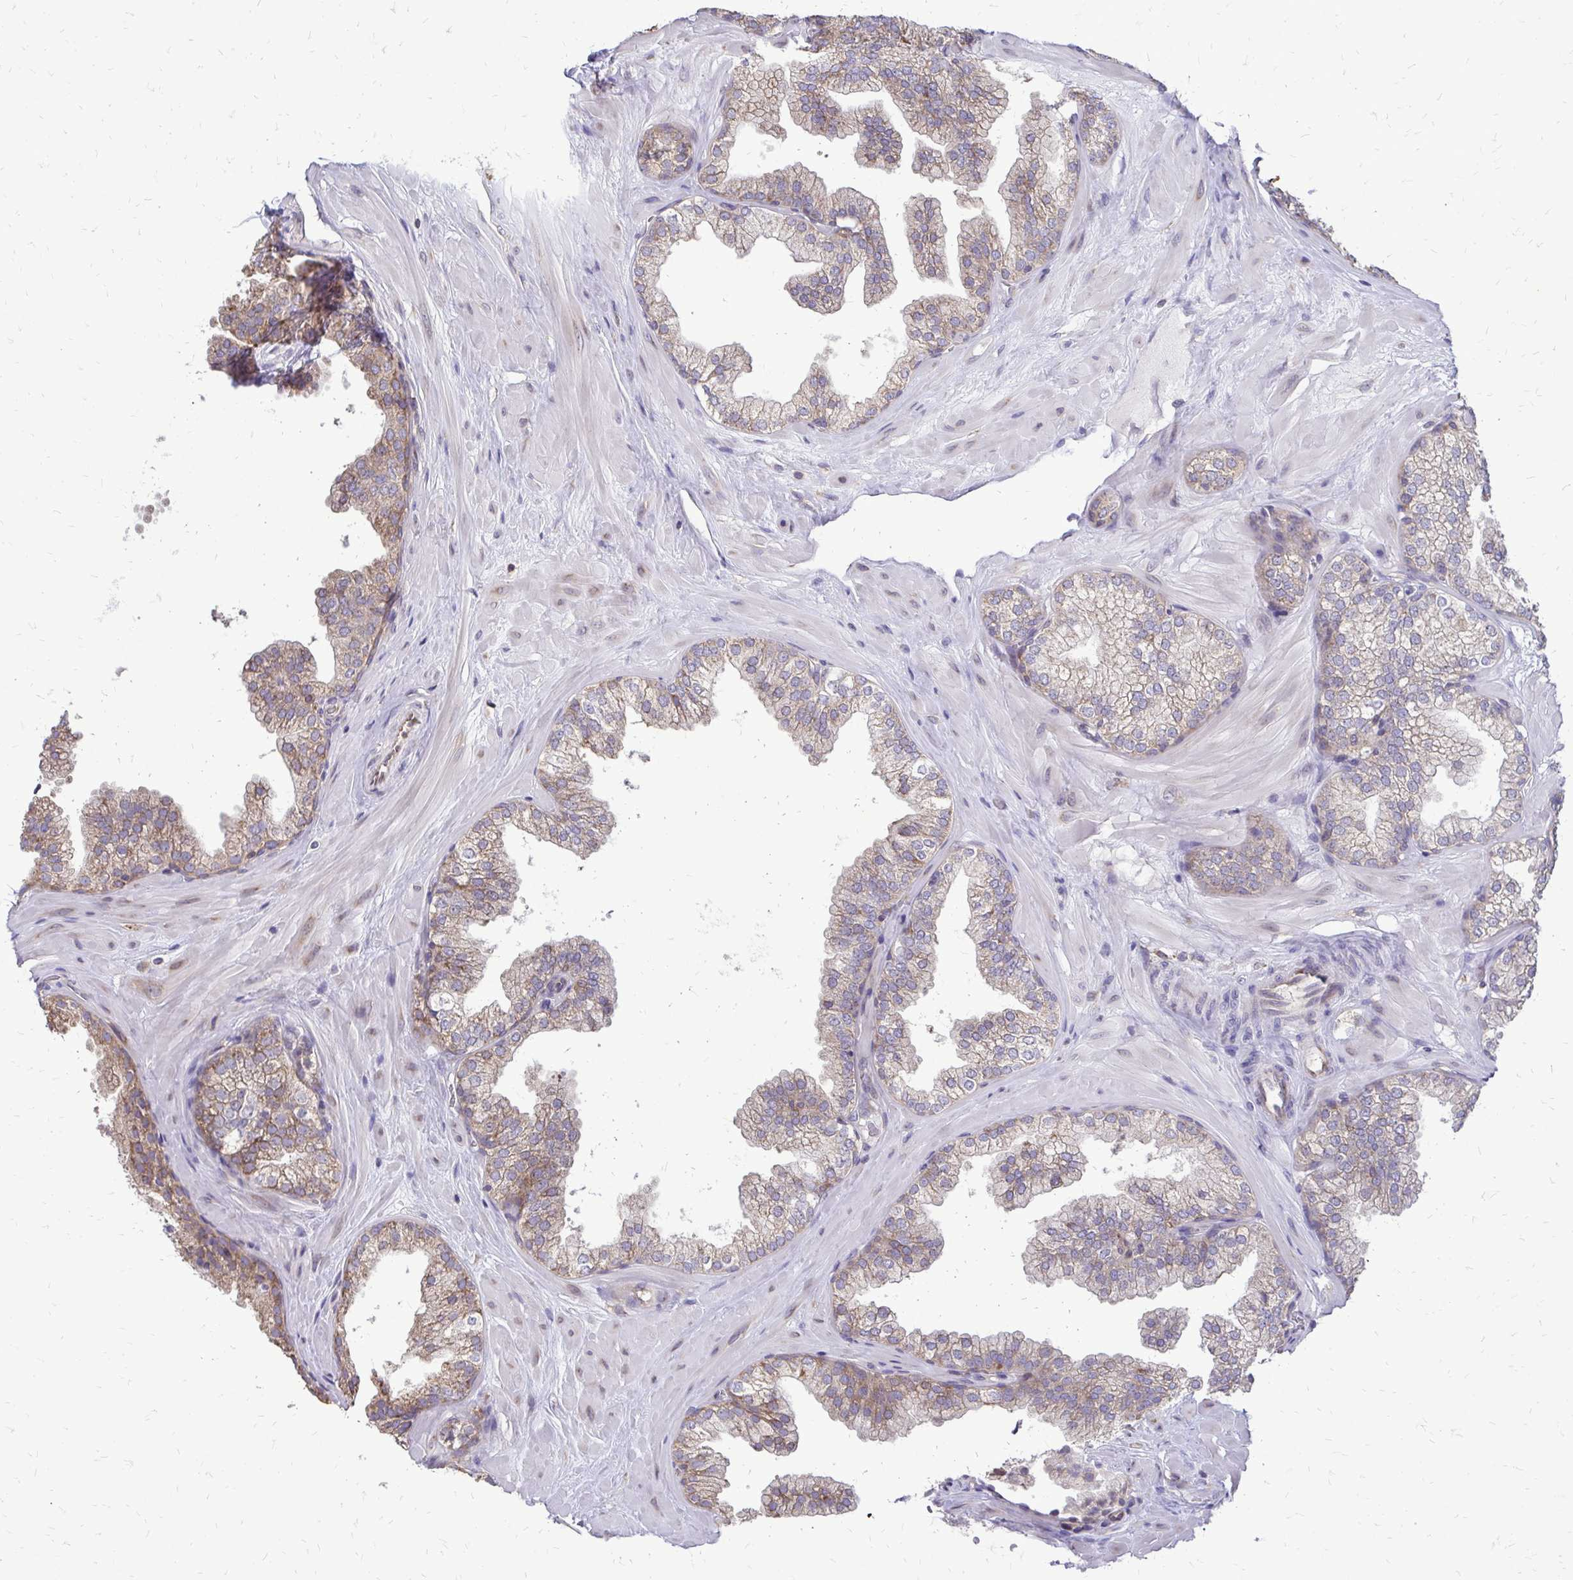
{"staining": {"intensity": "weak", "quantity": "25%-75%", "location": "cytoplasmic/membranous"}, "tissue": "prostate", "cell_type": "Glandular cells", "image_type": "normal", "snomed": [{"axis": "morphology", "description": "Normal tissue, NOS"}, {"axis": "topography", "description": "Prostate"}], "caption": "Immunohistochemistry staining of benign prostate, which exhibits low levels of weak cytoplasmic/membranous staining in about 25%-75% of glandular cells indicating weak cytoplasmic/membranous protein expression. The staining was performed using DAB (3,3'-diaminobenzidine) (brown) for protein detection and nuclei were counterstained in hematoxylin (blue).", "gene": "RPS3", "patient": {"sex": "male", "age": 37}}